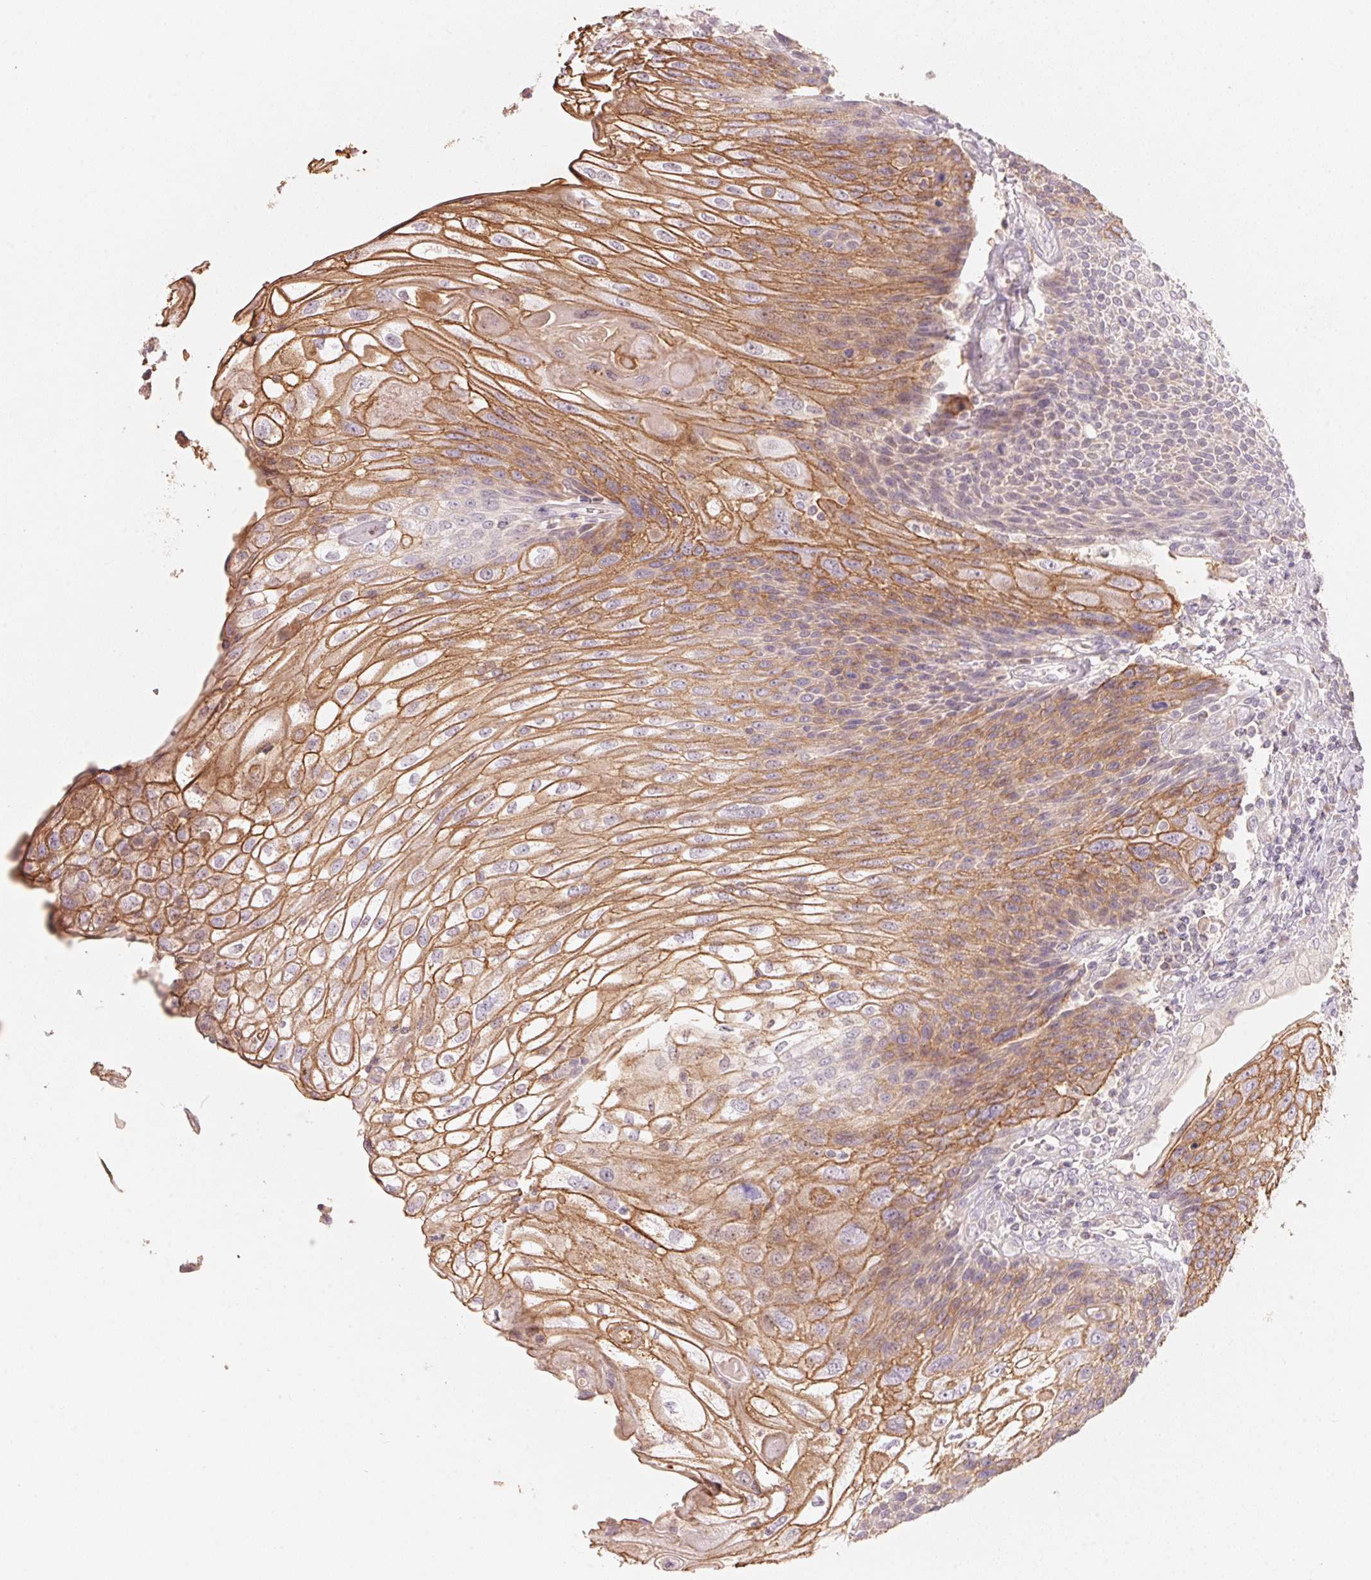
{"staining": {"intensity": "moderate", "quantity": "25%-75%", "location": "cytoplasmic/membranous"}, "tissue": "urothelial cancer", "cell_type": "Tumor cells", "image_type": "cancer", "snomed": [{"axis": "morphology", "description": "Urothelial carcinoma, High grade"}, {"axis": "topography", "description": "Urinary bladder"}], "caption": "Human urothelial cancer stained with a brown dye reveals moderate cytoplasmic/membranous positive expression in about 25%-75% of tumor cells.", "gene": "TP53AIP1", "patient": {"sex": "female", "age": 70}}